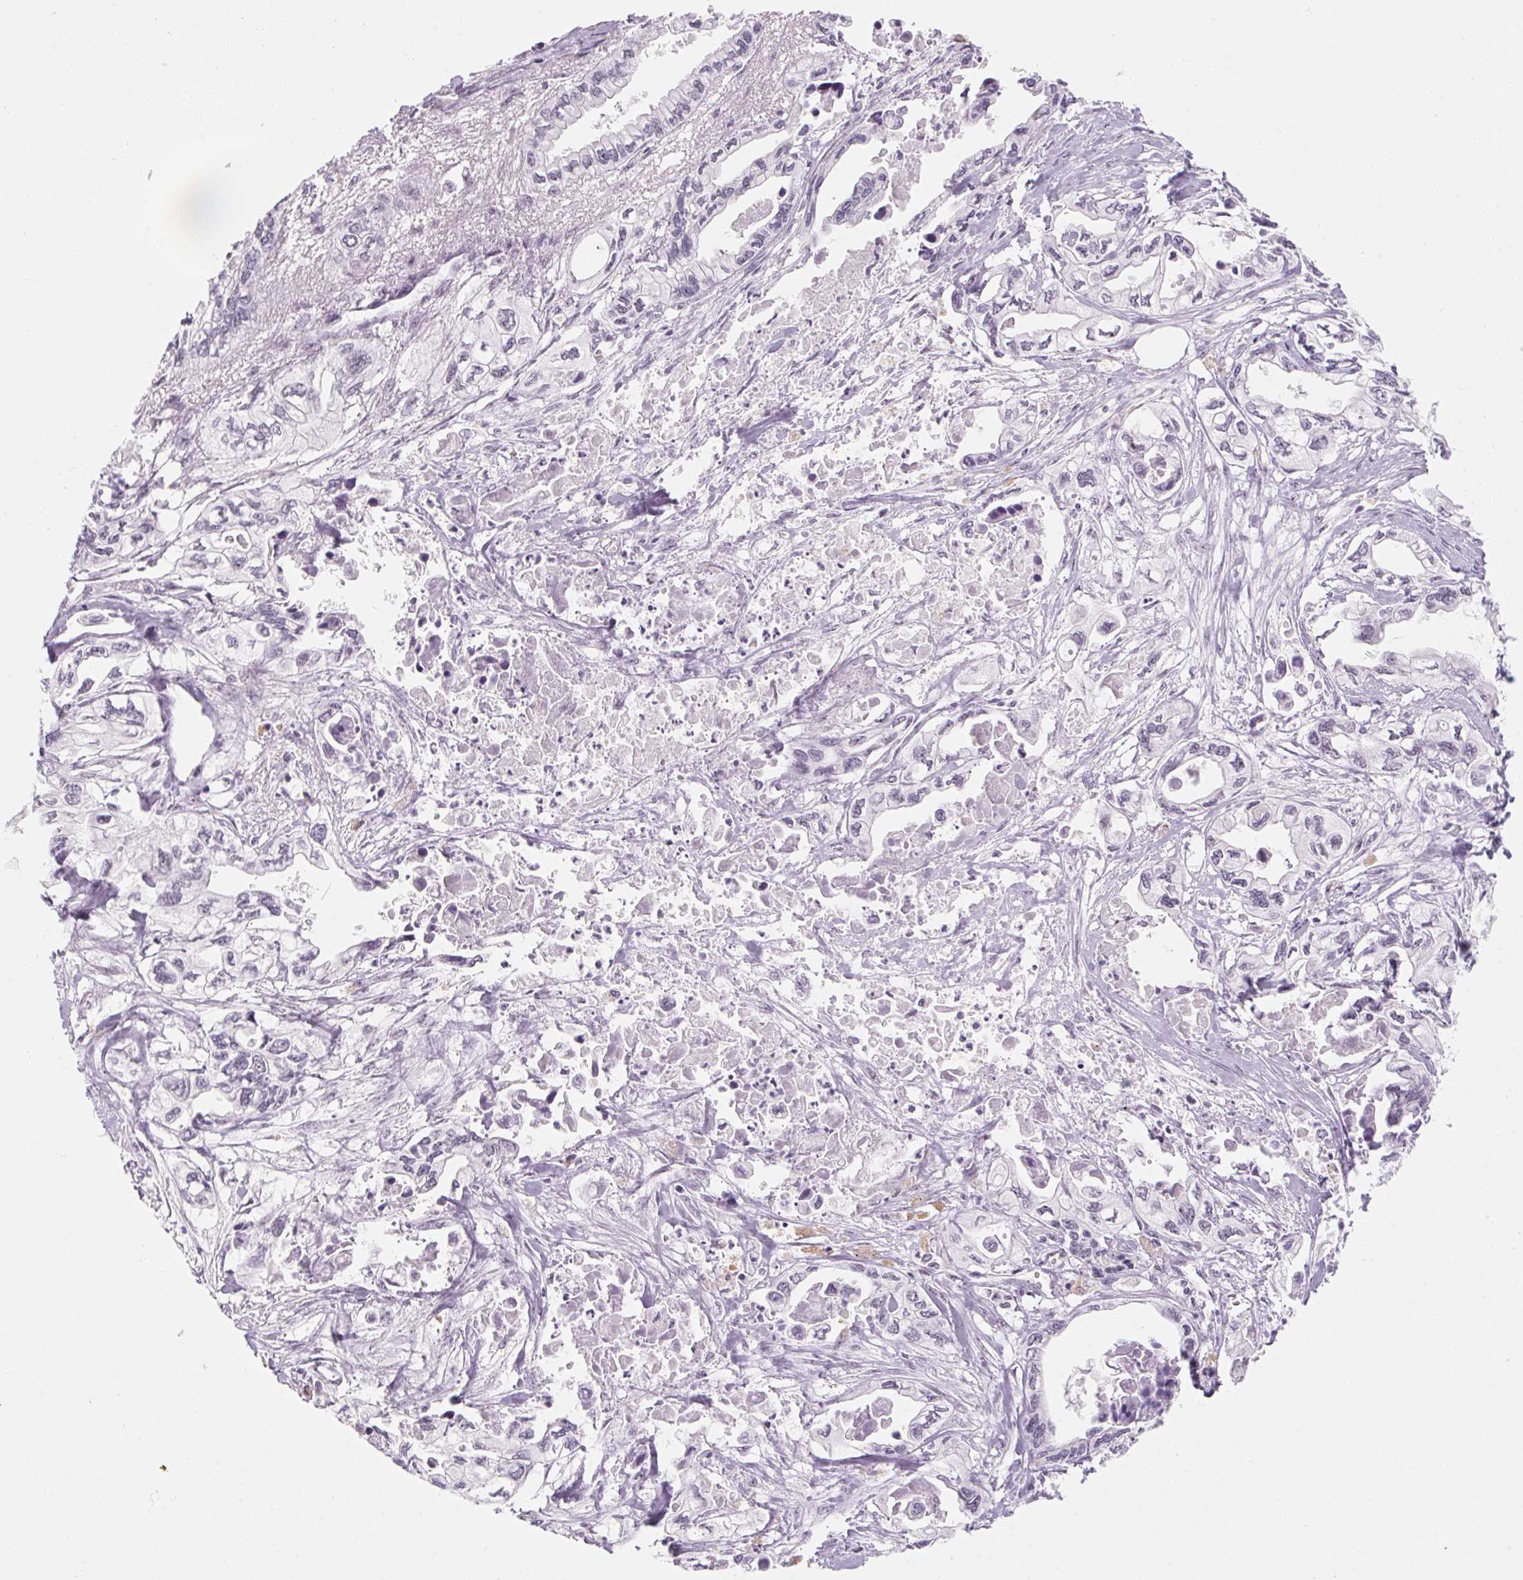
{"staining": {"intensity": "negative", "quantity": "none", "location": "none"}, "tissue": "pancreatic cancer", "cell_type": "Tumor cells", "image_type": "cancer", "snomed": [{"axis": "morphology", "description": "Adenocarcinoma, NOS"}, {"axis": "topography", "description": "Pancreas"}], "caption": "Protein analysis of adenocarcinoma (pancreatic) reveals no significant expression in tumor cells.", "gene": "ZIC4", "patient": {"sex": "male", "age": 68}}